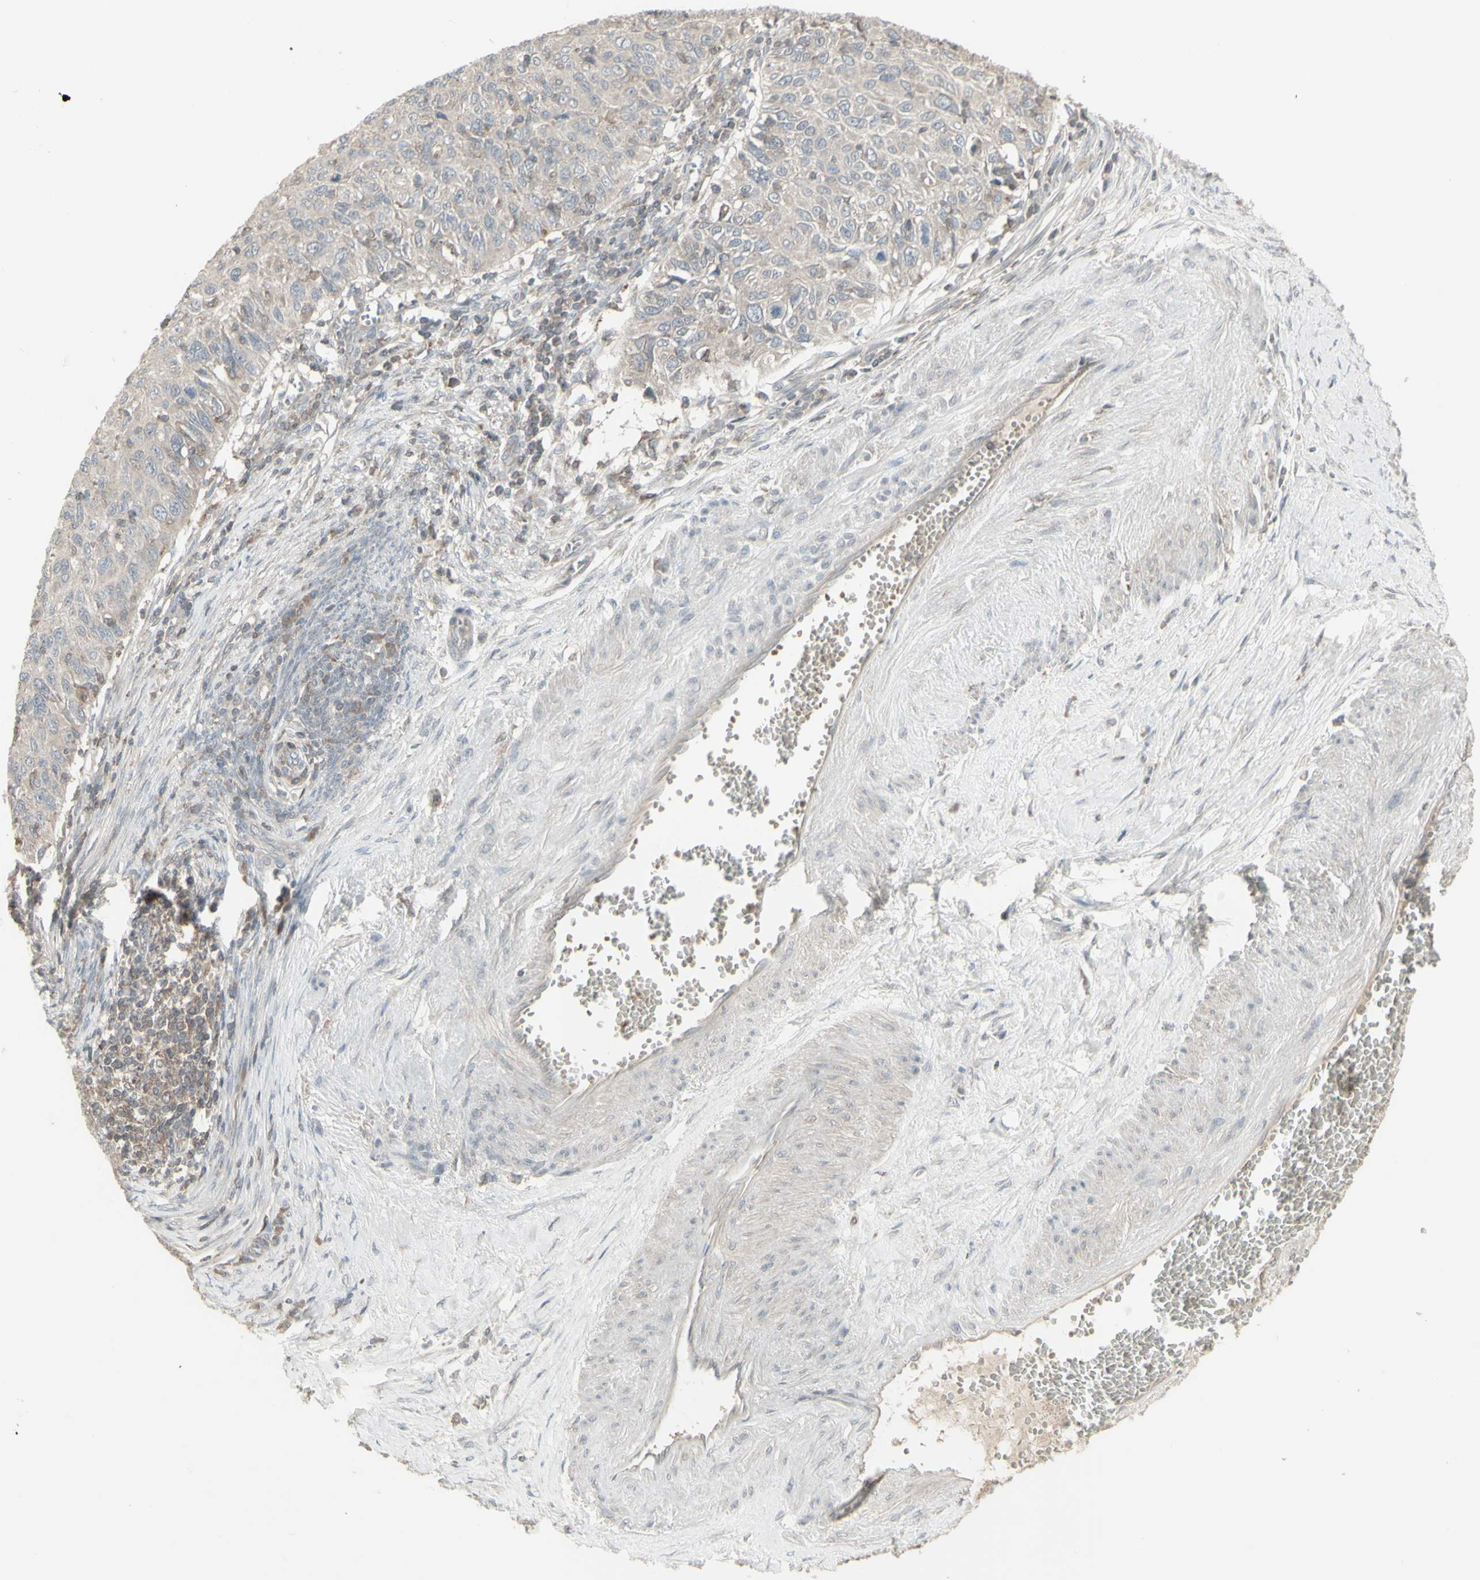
{"staining": {"intensity": "negative", "quantity": "none", "location": "none"}, "tissue": "cervical cancer", "cell_type": "Tumor cells", "image_type": "cancer", "snomed": [{"axis": "morphology", "description": "Squamous cell carcinoma, NOS"}, {"axis": "topography", "description": "Cervix"}], "caption": "This image is of cervical cancer (squamous cell carcinoma) stained with immunohistochemistry (IHC) to label a protein in brown with the nuclei are counter-stained blue. There is no expression in tumor cells.", "gene": "CSK", "patient": {"sex": "female", "age": 70}}